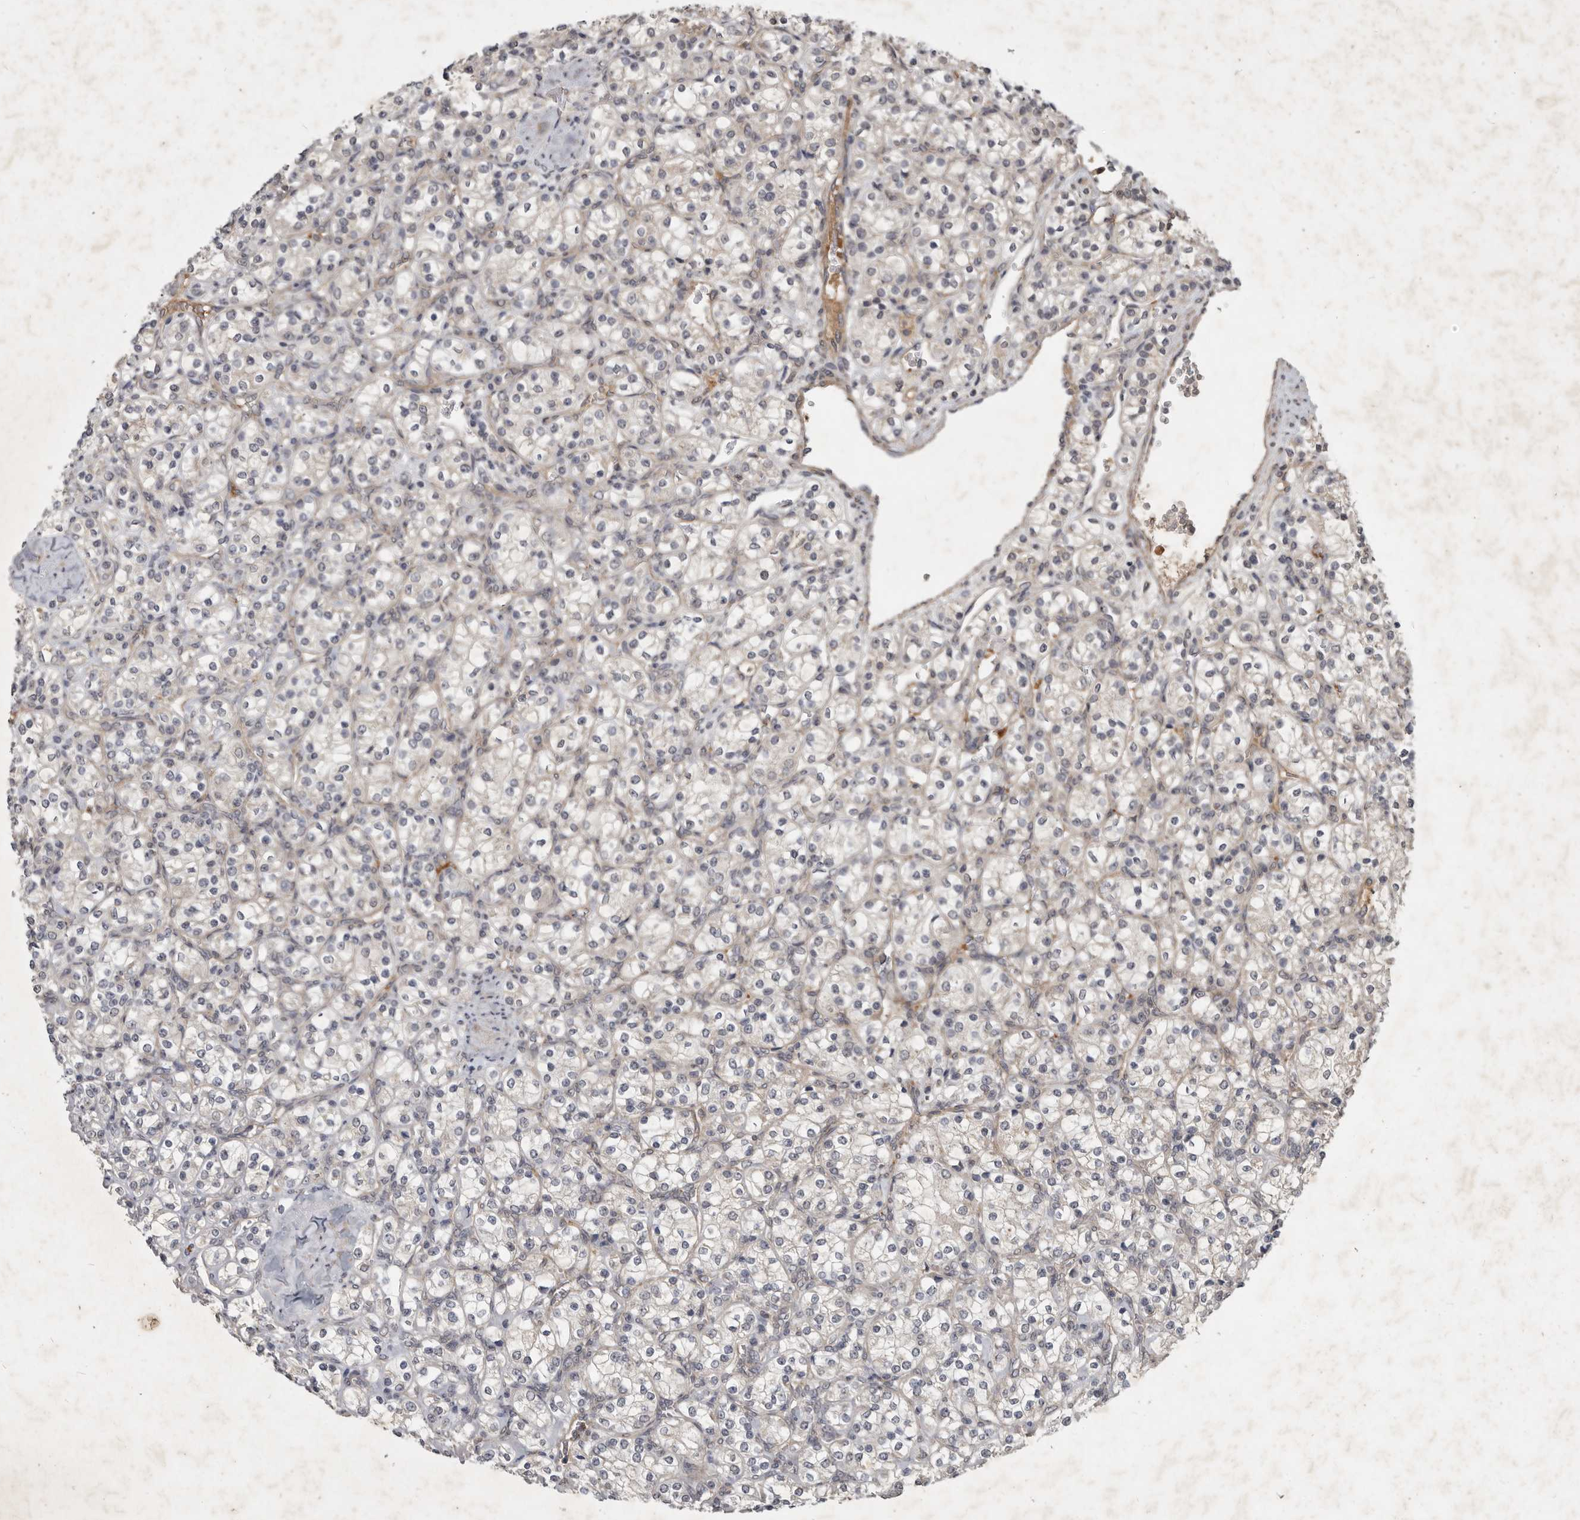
{"staining": {"intensity": "negative", "quantity": "none", "location": "none"}, "tissue": "renal cancer", "cell_type": "Tumor cells", "image_type": "cancer", "snomed": [{"axis": "morphology", "description": "Adenocarcinoma, NOS"}, {"axis": "topography", "description": "Kidney"}], "caption": "Immunohistochemistry of human adenocarcinoma (renal) demonstrates no expression in tumor cells. (Stains: DAB immunohistochemistry (IHC) with hematoxylin counter stain, Microscopy: brightfield microscopy at high magnification).", "gene": "DNAJC28", "patient": {"sex": "male", "age": 77}}